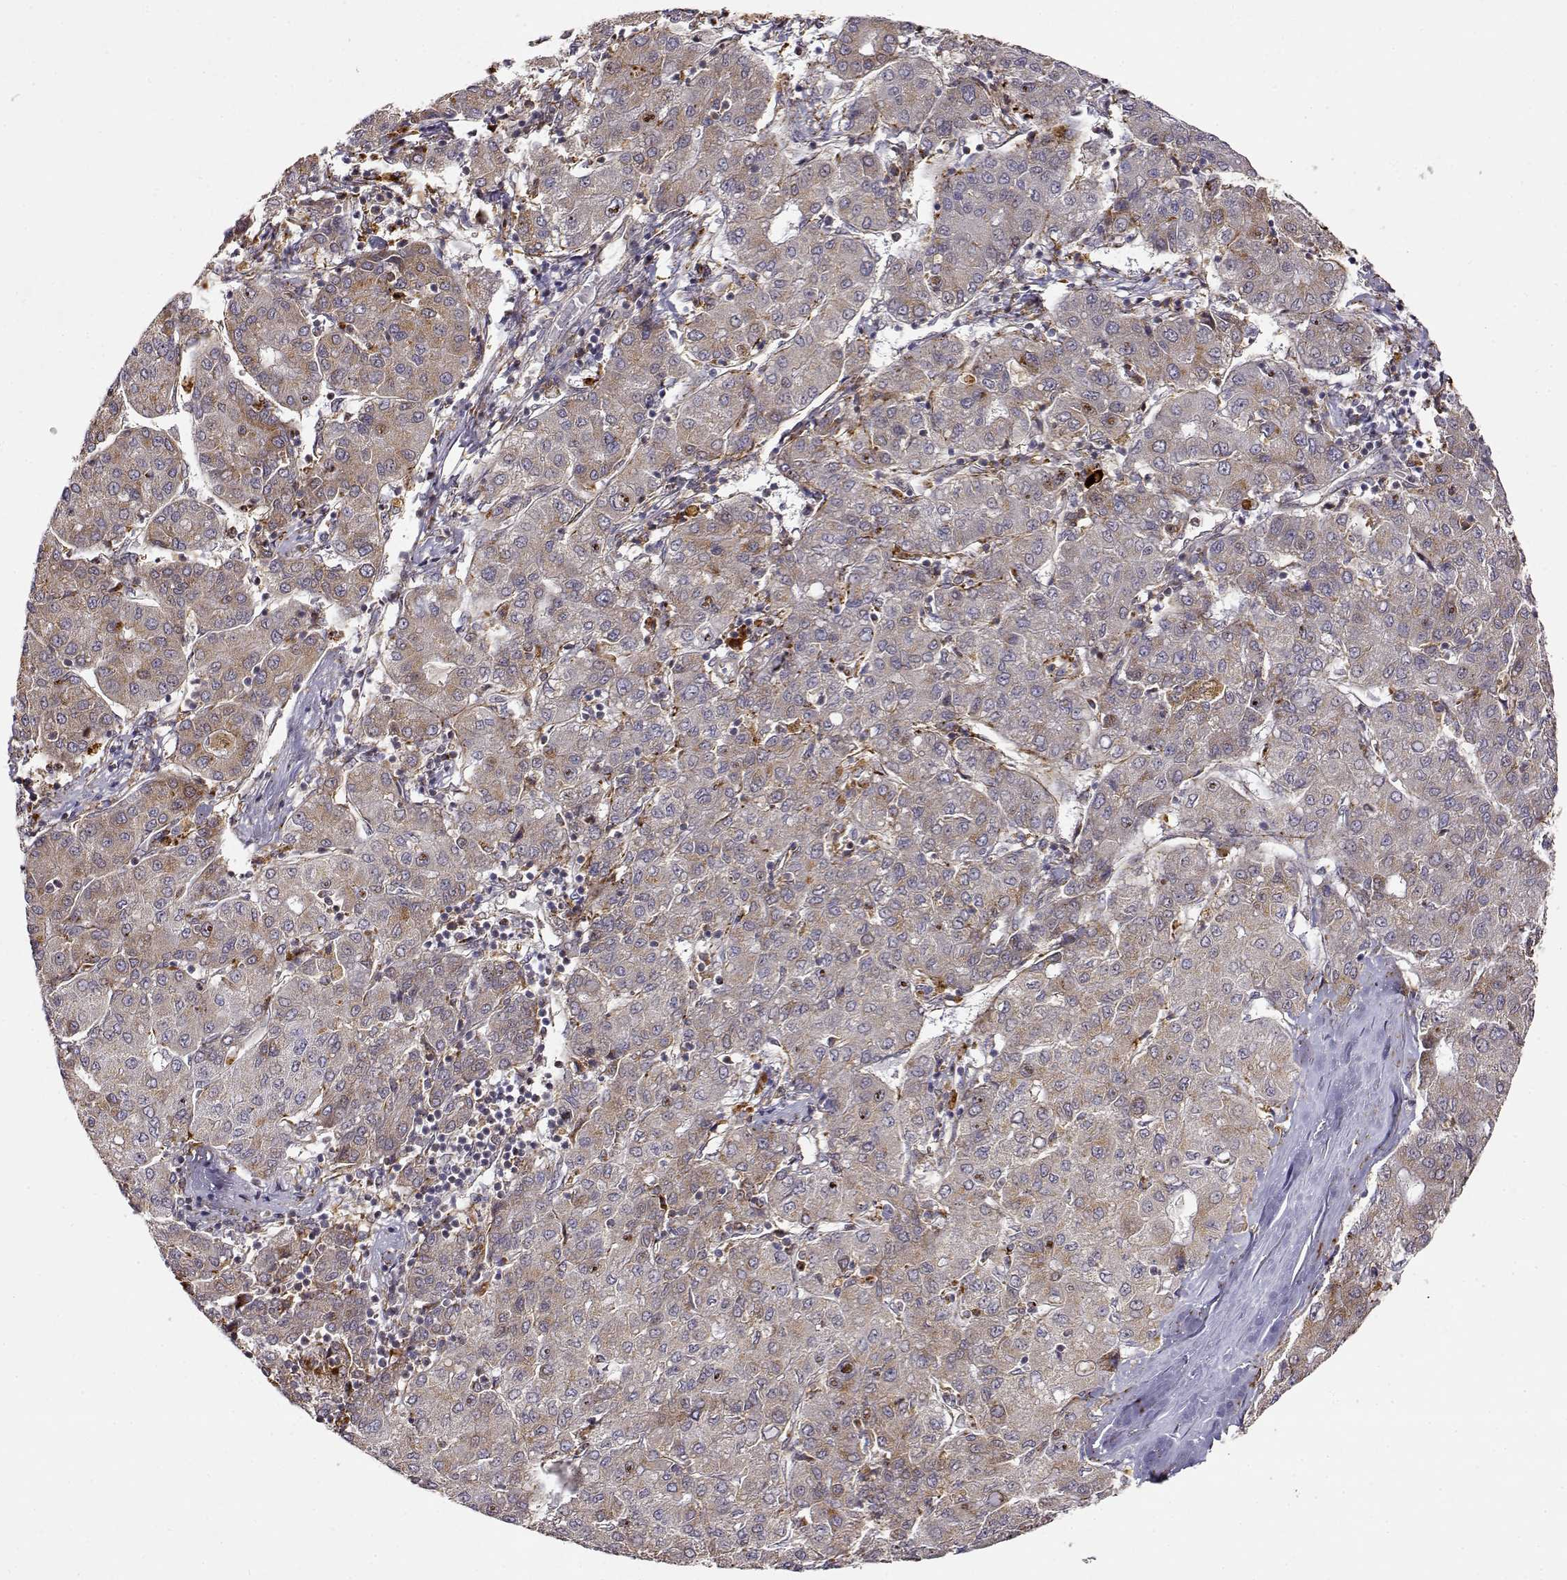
{"staining": {"intensity": "weak", "quantity": "<25%", "location": "cytoplasmic/membranous"}, "tissue": "liver cancer", "cell_type": "Tumor cells", "image_type": "cancer", "snomed": [{"axis": "morphology", "description": "Carcinoma, Hepatocellular, NOS"}, {"axis": "topography", "description": "Liver"}], "caption": "High magnification brightfield microscopy of hepatocellular carcinoma (liver) stained with DAB (3,3'-diaminobenzidine) (brown) and counterstained with hematoxylin (blue): tumor cells show no significant staining. (DAB (3,3'-diaminobenzidine) IHC visualized using brightfield microscopy, high magnification).", "gene": "RNF13", "patient": {"sex": "male", "age": 65}}